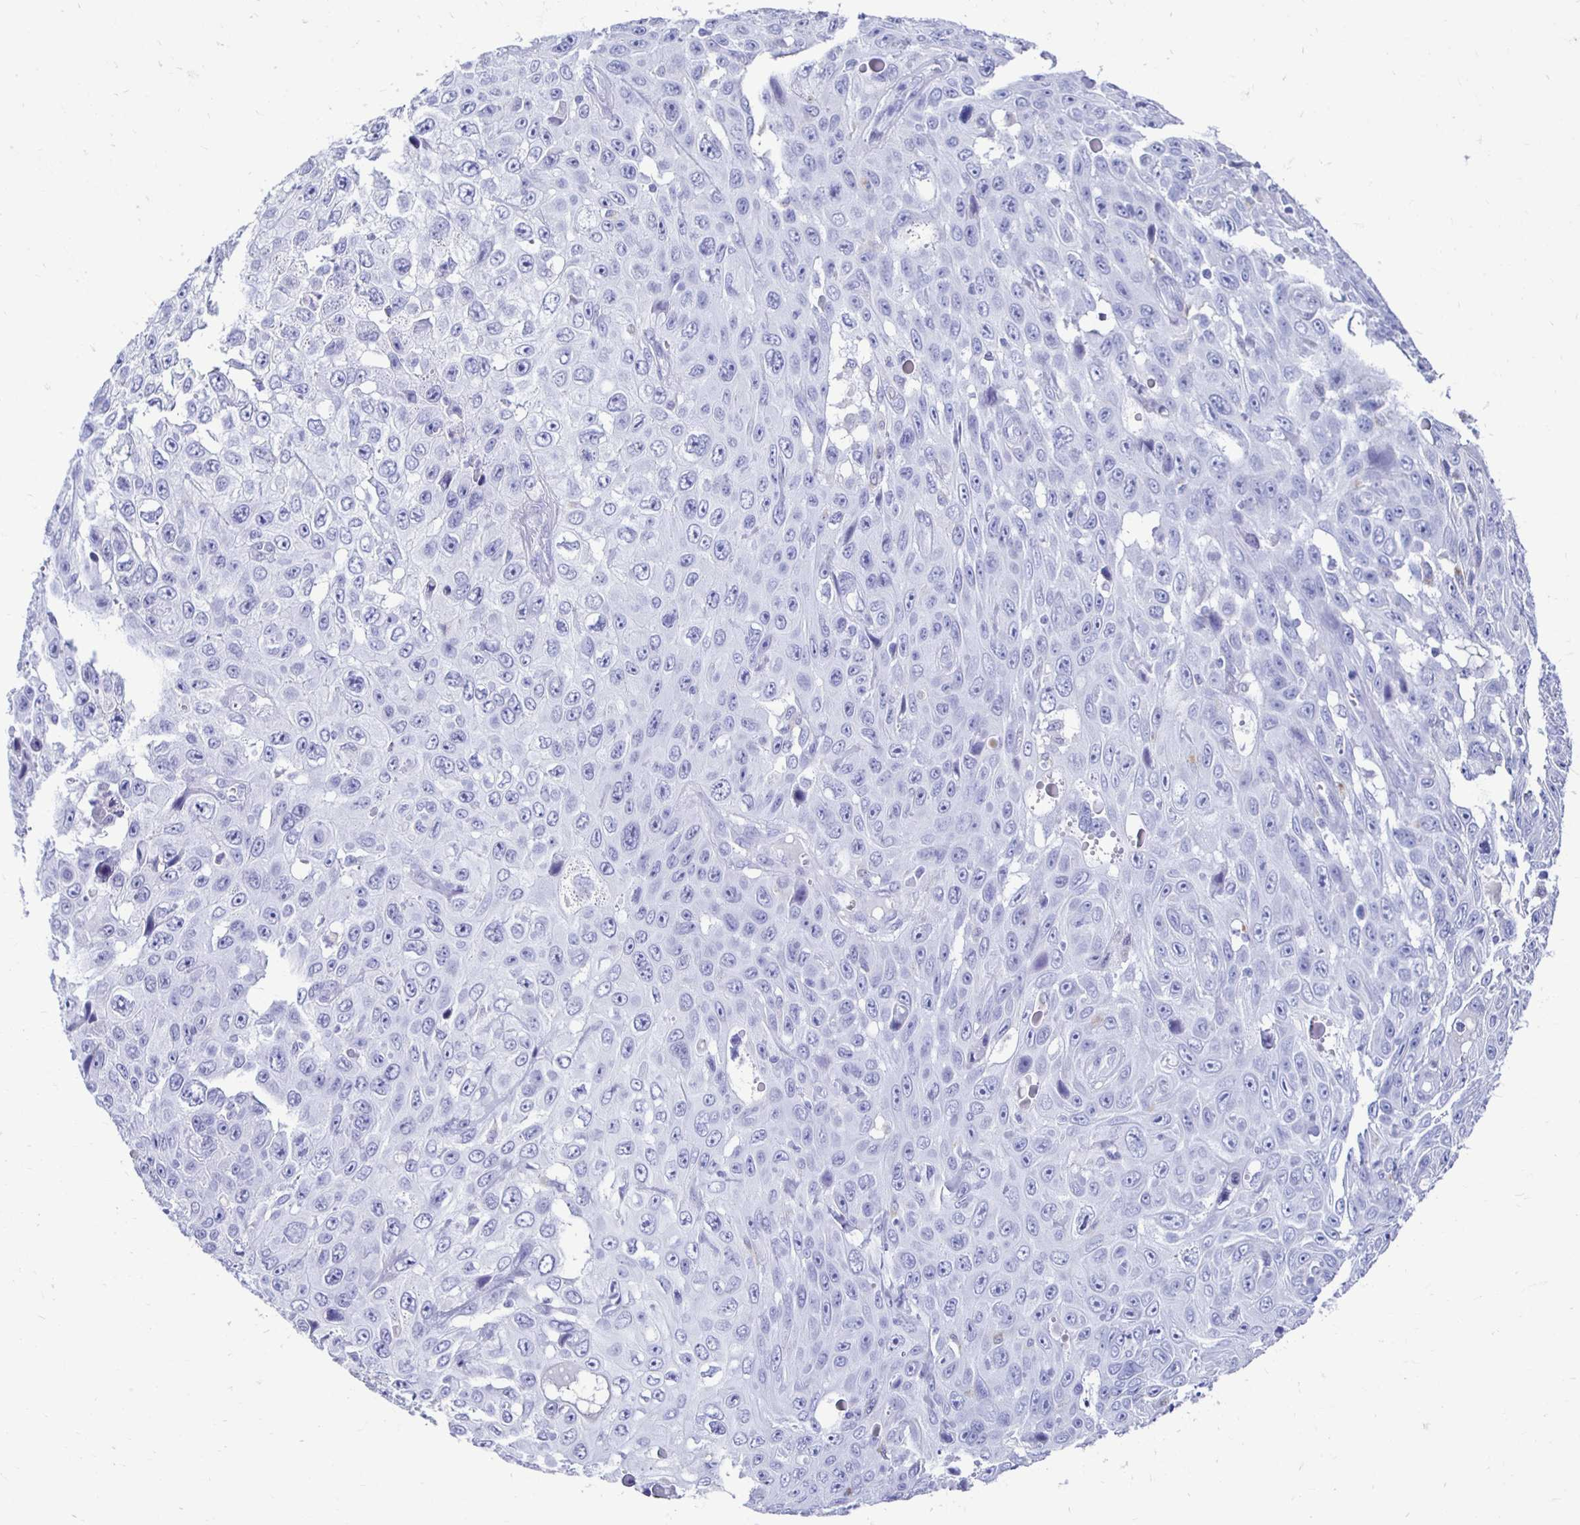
{"staining": {"intensity": "negative", "quantity": "none", "location": "none"}, "tissue": "skin cancer", "cell_type": "Tumor cells", "image_type": "cancer", "snomed": [{"axis": "morphology", "description": "Squamous cell carcinoma, NOS"}, {"axis": "topography", "description": "Skin"}], "caption": "A photomicrograph of human skin cancer (squamous cell carcinoma) is negative for staining in tumor cells.", "gene": "CST5", "patient": {"sex": "male", "age": 82}}